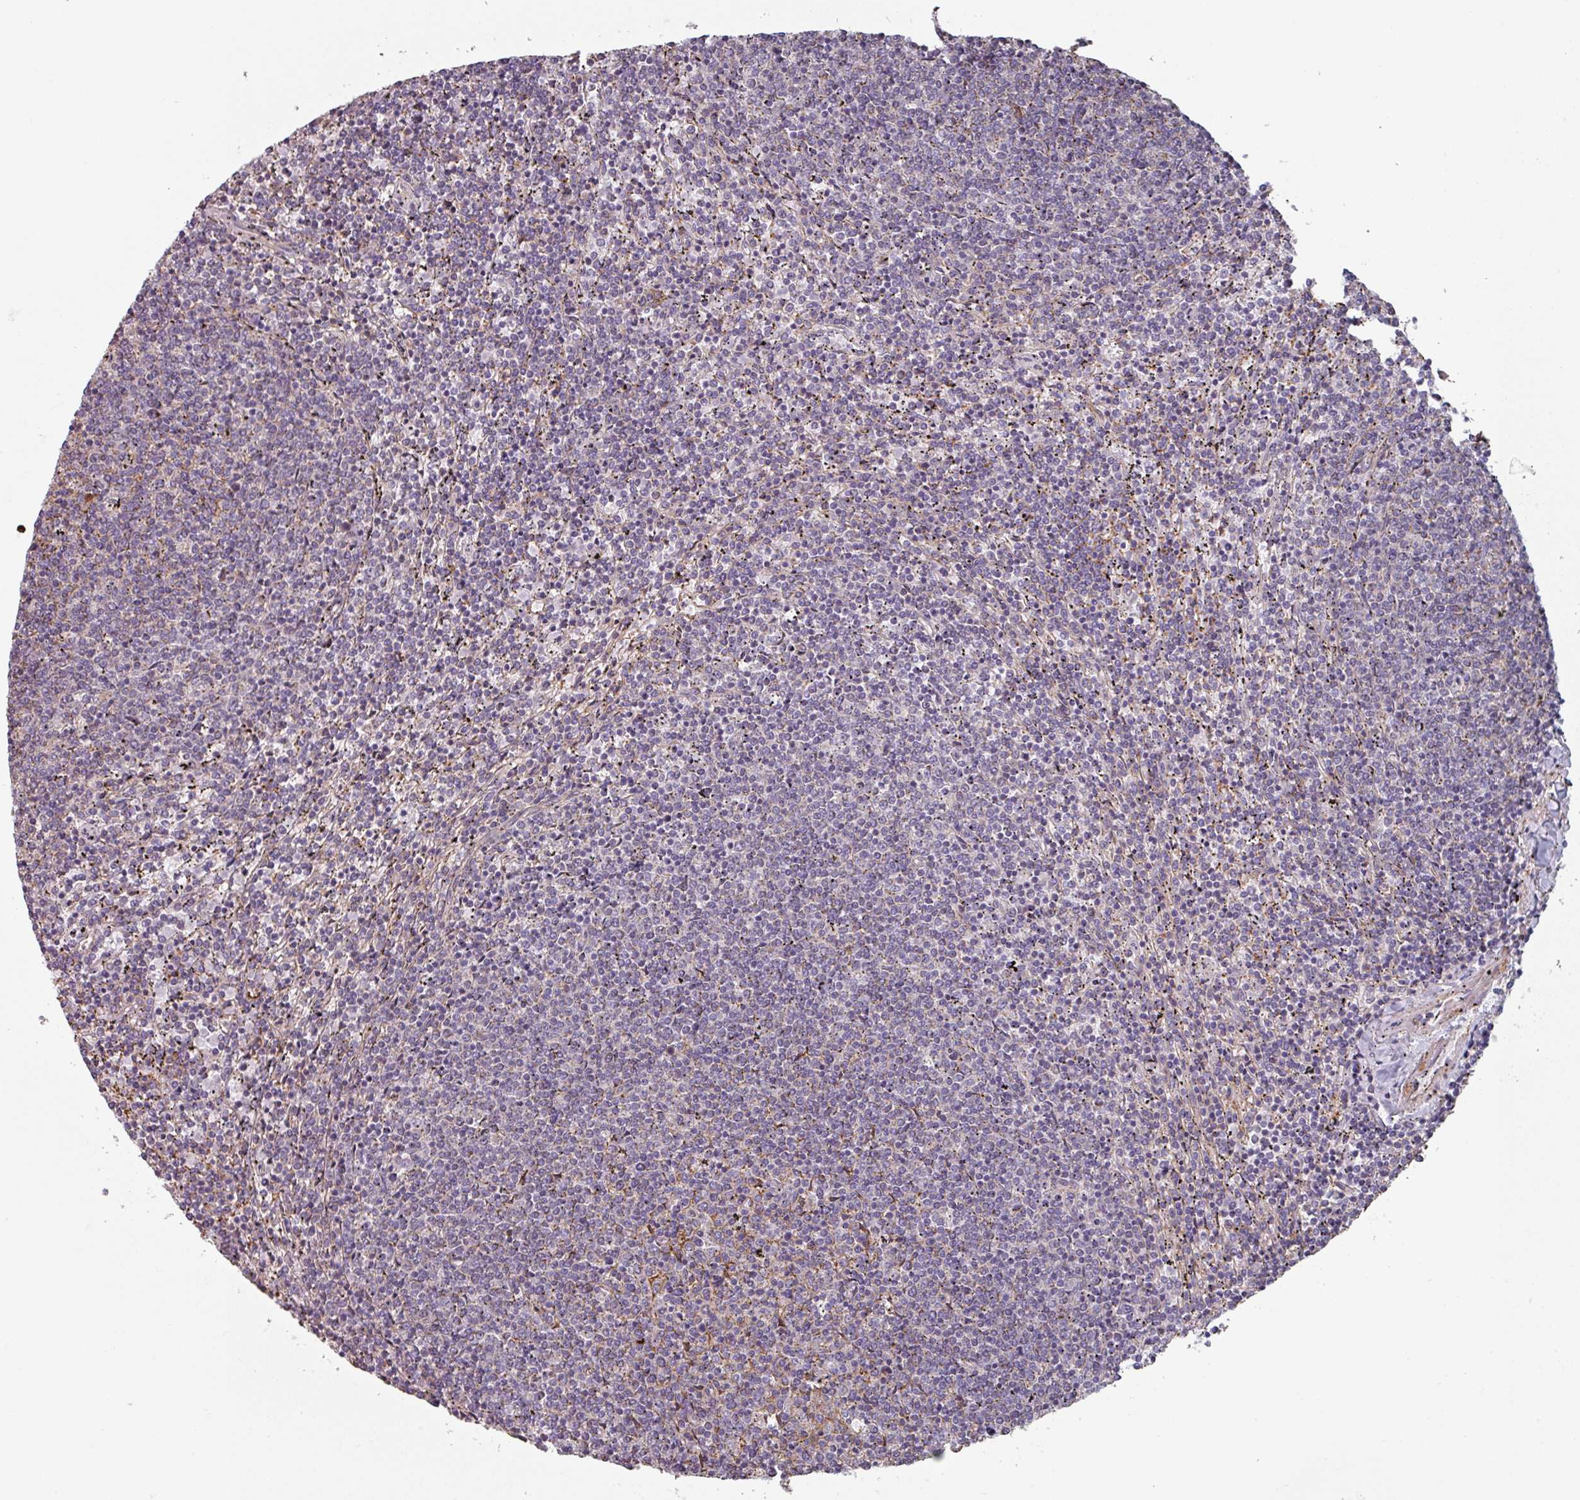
{"staining": {"intensity": "negative", "quantity": "none", "location": "none"}, "tissue": "lymphoma", "cell_type": "Tumor cells", "image_type": "cancer", "snomed": [{"axis": "morphology", "description": "Malignant lymphoma, non-Hodgkin's type, Low grade"}, {"axis": "topography", "description": "Spleen"}], "caption": "The image shows no significant staining in tumor cells of low-grade malignant lymphoma, non-Hodgkin's type.", "gene": "GSTA4", "patient": {"sex": "female", "age": 50}}